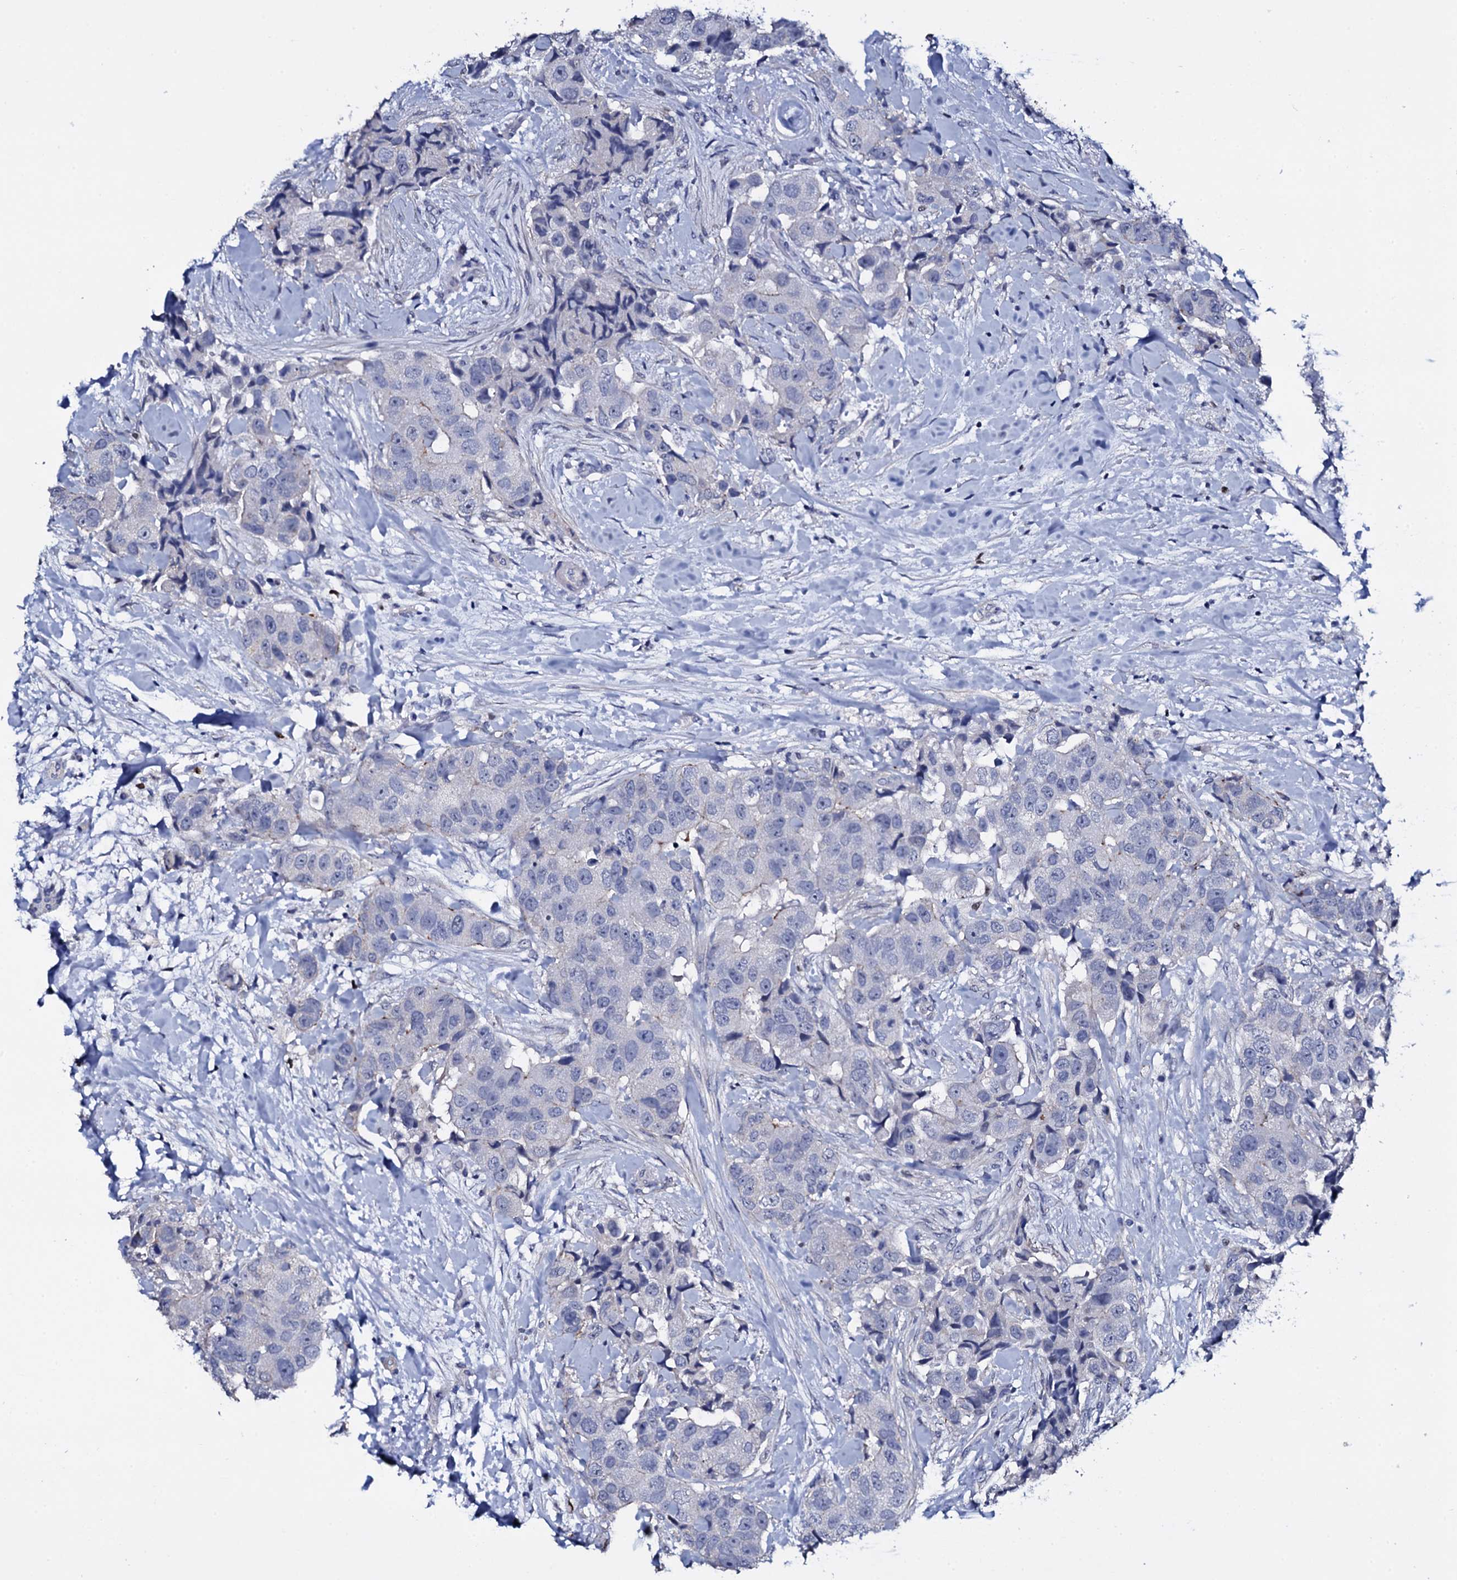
{"staining": {"intensity": "negative", "quantity": "none", "location": "none"}, "tissue": "breast cancer", "cell_type": "Tumor cells", "image_type": "cancer", "snomed": [{"axis": "morphology", "description": "Normal tissue, NOS"}, {"axis": "morphology", "description": "Duct carcinoma"}, {"axis": "topography", "description": "Breast"}], "caption": "Histopathology image shows no significant protein staining in tumor cells of breast cancer.", "gene": "NPM2", "patient": {"sex": "female", "age": 62}}